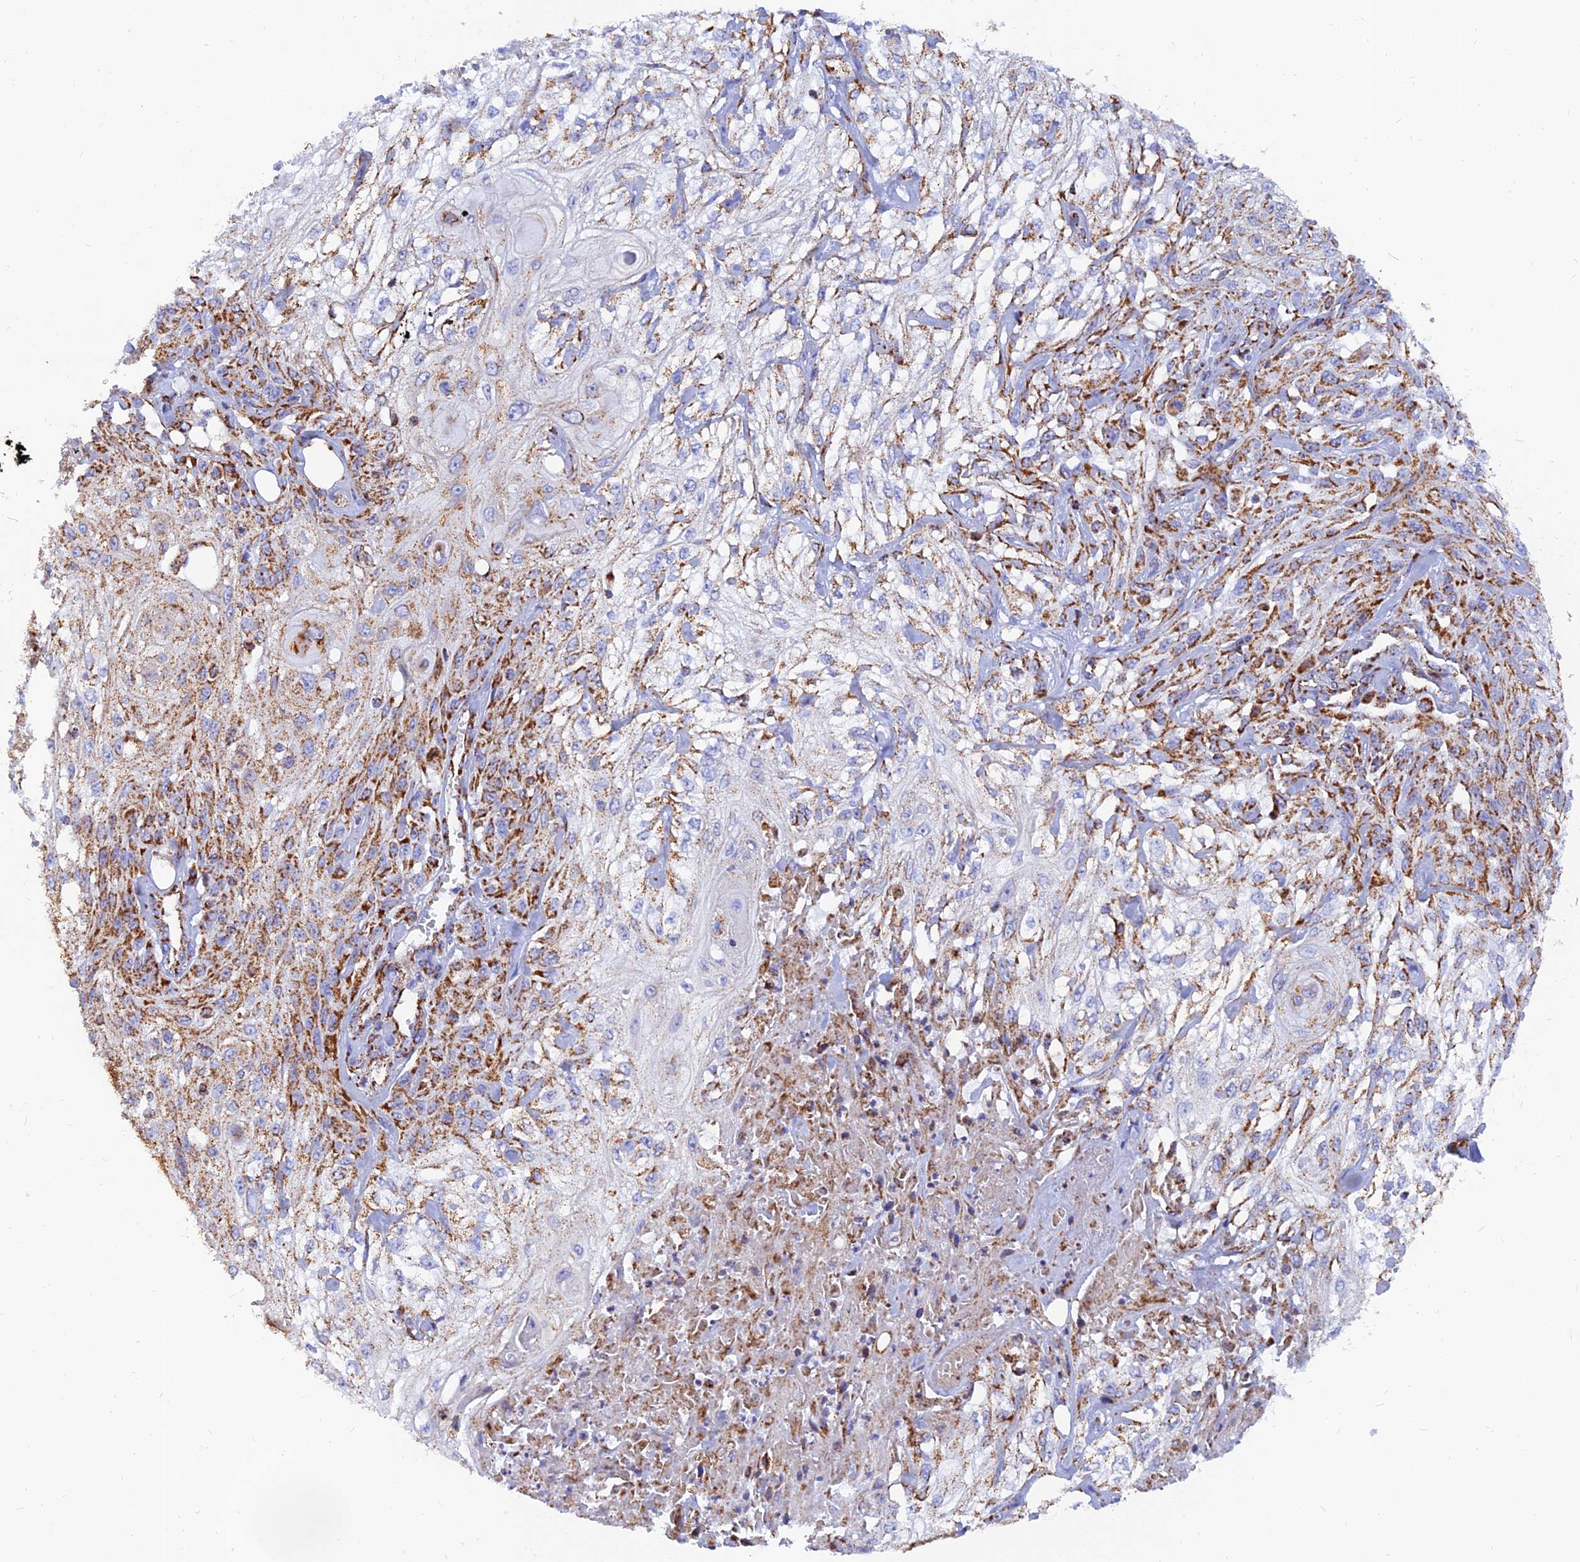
{"staining": {"intensity": "moderate", "quantity": "25%-75%", "location": "cytoplasmic/membranous"}, "tissue": "skin cancer", "cell_type": "Tumor cells", "image_type": "cancer", "snomed": [{"axis": "morphology", "description": "Squamous cell carcinoma, NOS"}, {"axis": "morphology", "description": "Squamous cell carcinoma, metastatic, NOS"}, {"axis": "topography", "description": "Skin"}, {"axis": "topography", "description": "Lymph node"}], "caption": "Immunohistochemical staining of human skin cancer exhibits medium levels of moderate cytoplasmic/membranous protein positivity in about 25%-75% of tumor cells.", "gene": "NDUFB6", "patient": {"sex": "male", "age": 75}}